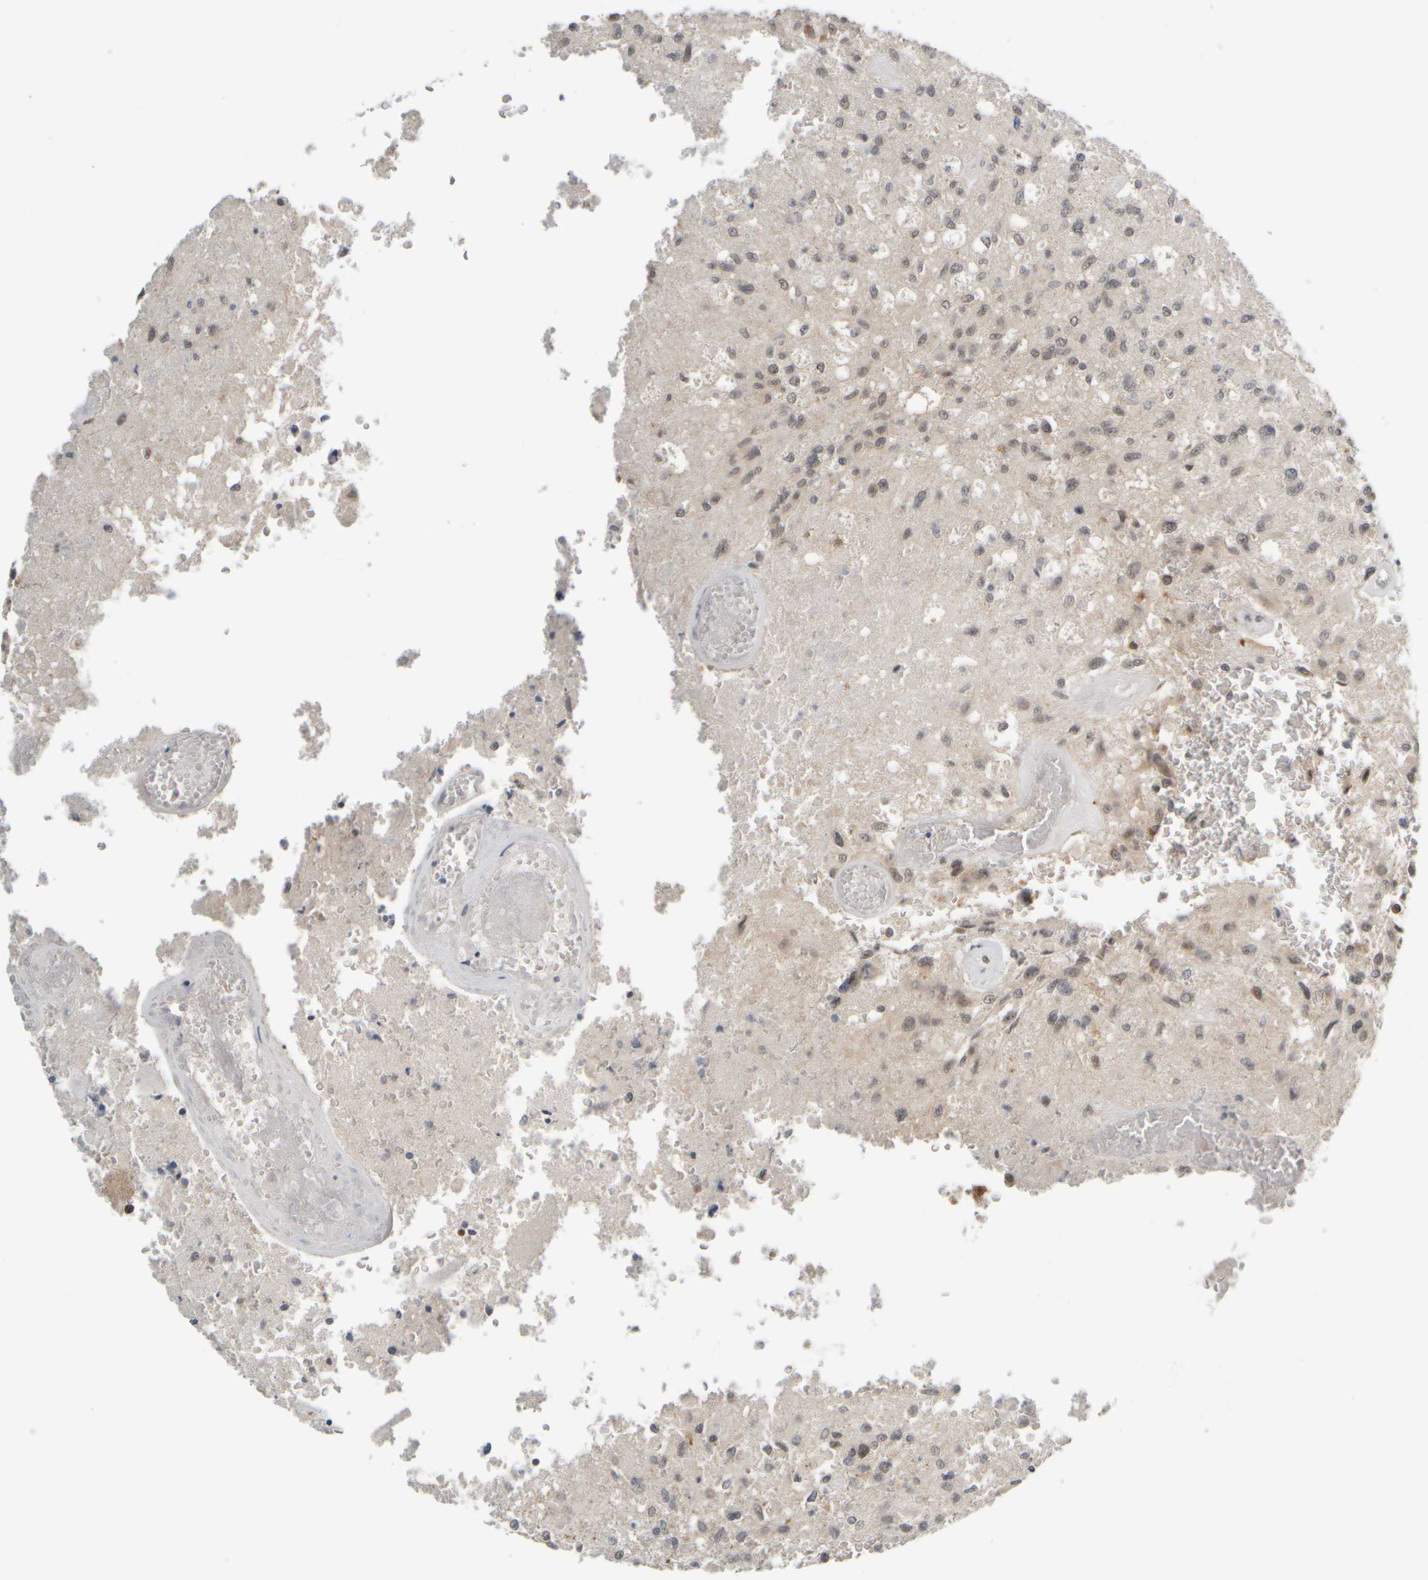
{"staining": {"intensity": "negative", "quantity": "none", "location": "none"}, "tissue": "glioma", "cell_type": "Tumor cells", "image_type": "cancer", "snomed": [{"axis": "morphology", "description": "Normal tissue, NOS"}, {"axis": "morphology", "description": "Glioma, malignant, High grade"}, {"axis": "topography", "description": "Cerebral cortex"}], "caption": "Immunohistochemistry (IHC) micrograph of neoplastic tissue: malignant glioma (high-grade) stained with DAB (3,3'-diaminobenzidine) reveals no significant protein positivity in tumor cells.", "gene": "SYNRG", "patient": {"sex": "male", "age": 77}}